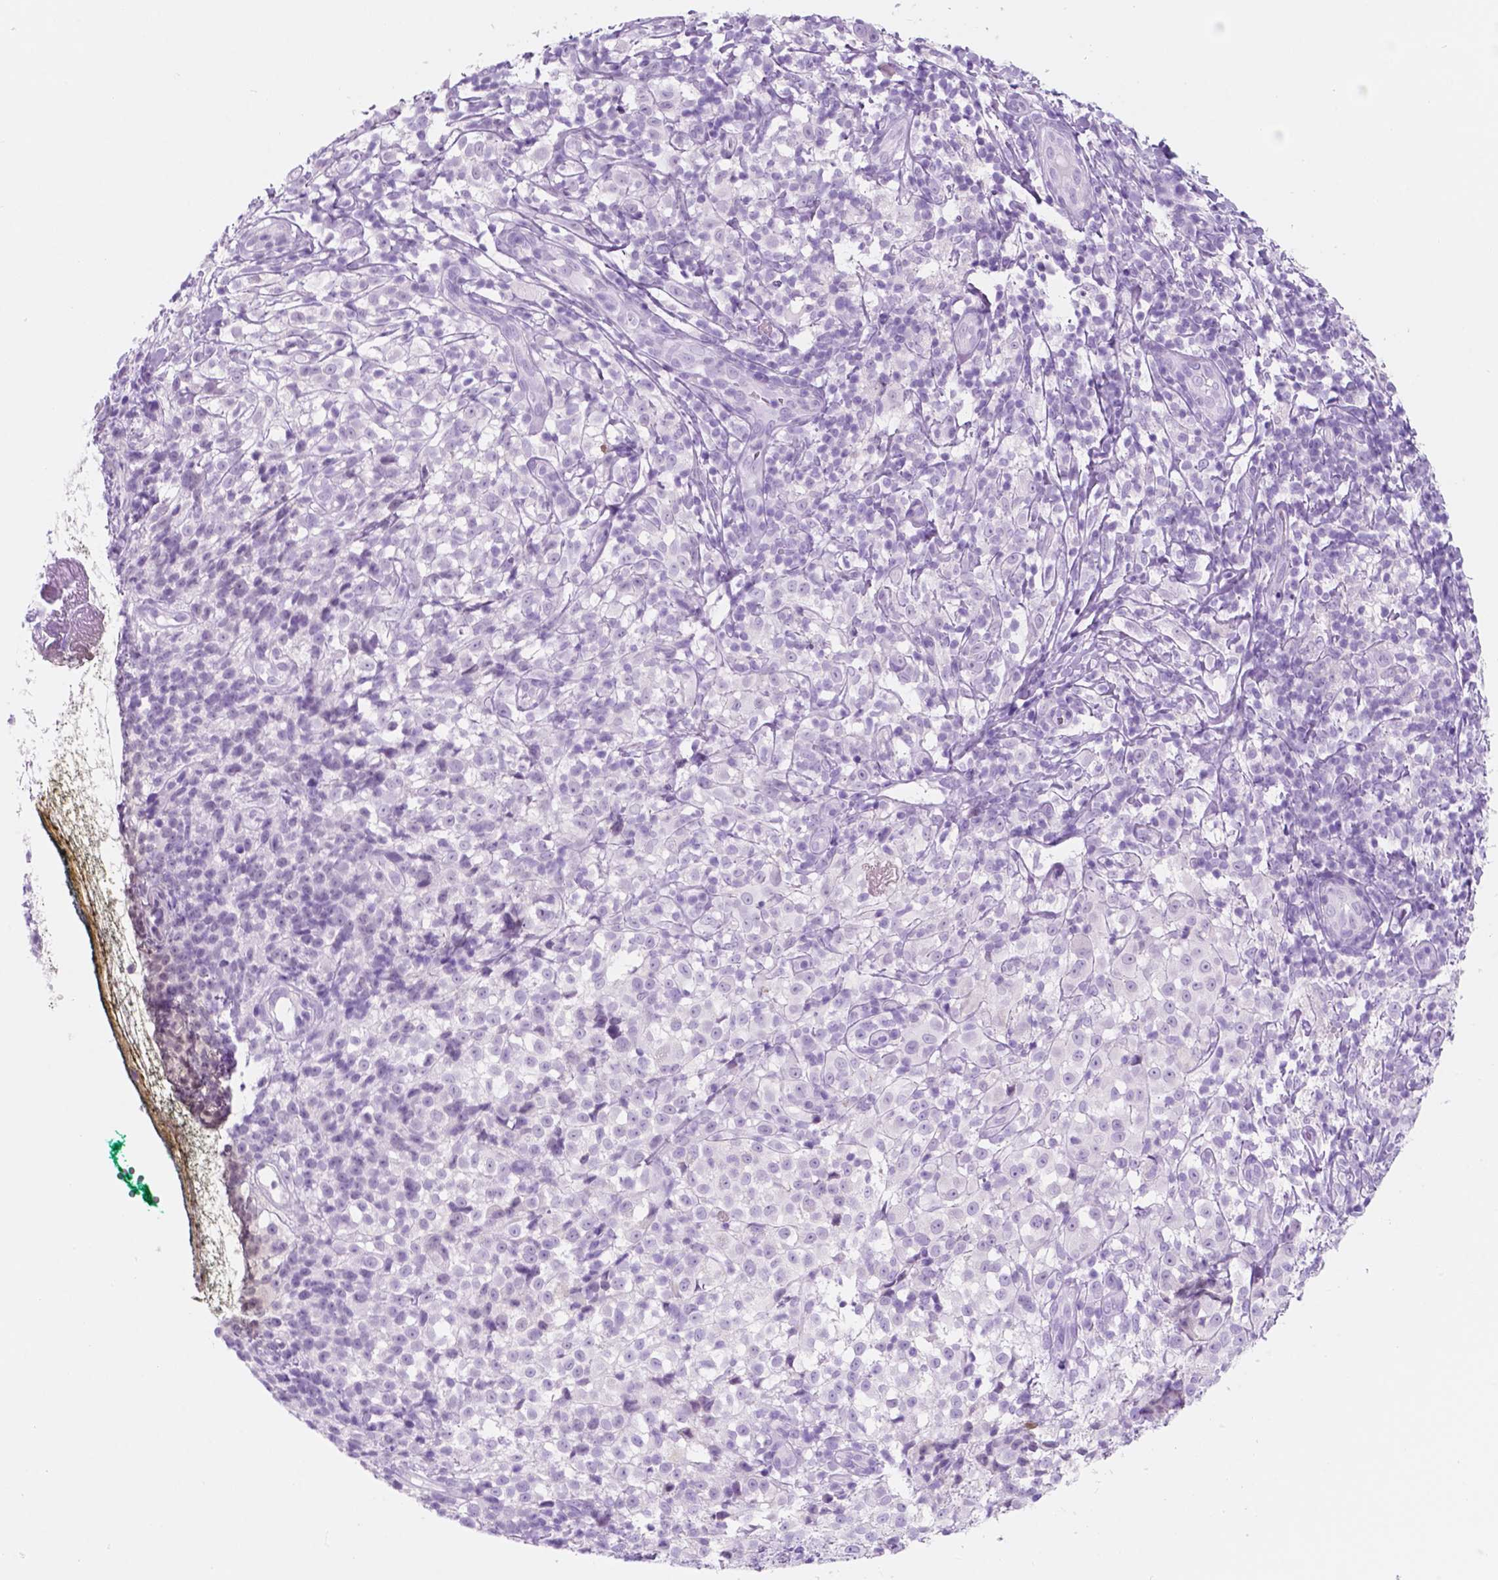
{"staining": {"intensity": "negative", "quantity": "none", "location": "none"}, "tissue": "melanoma", "cell_type": "Tumor cells", "image_type": "cancer", "snomed": [{"axis": "morphology", "description": "Malignant melanoma, NOS"}, {"axis": "topography", "description": "Skin"}], "caption": "Immunohistochemistry (IHC) of human melanoma exhibits no staining in tumor cells. (Immunohistochemistry (IHC), brightfield microscopy, high magnification).", "gene": "CUZD1", "patient": {"sex": "male", "age": 85}}